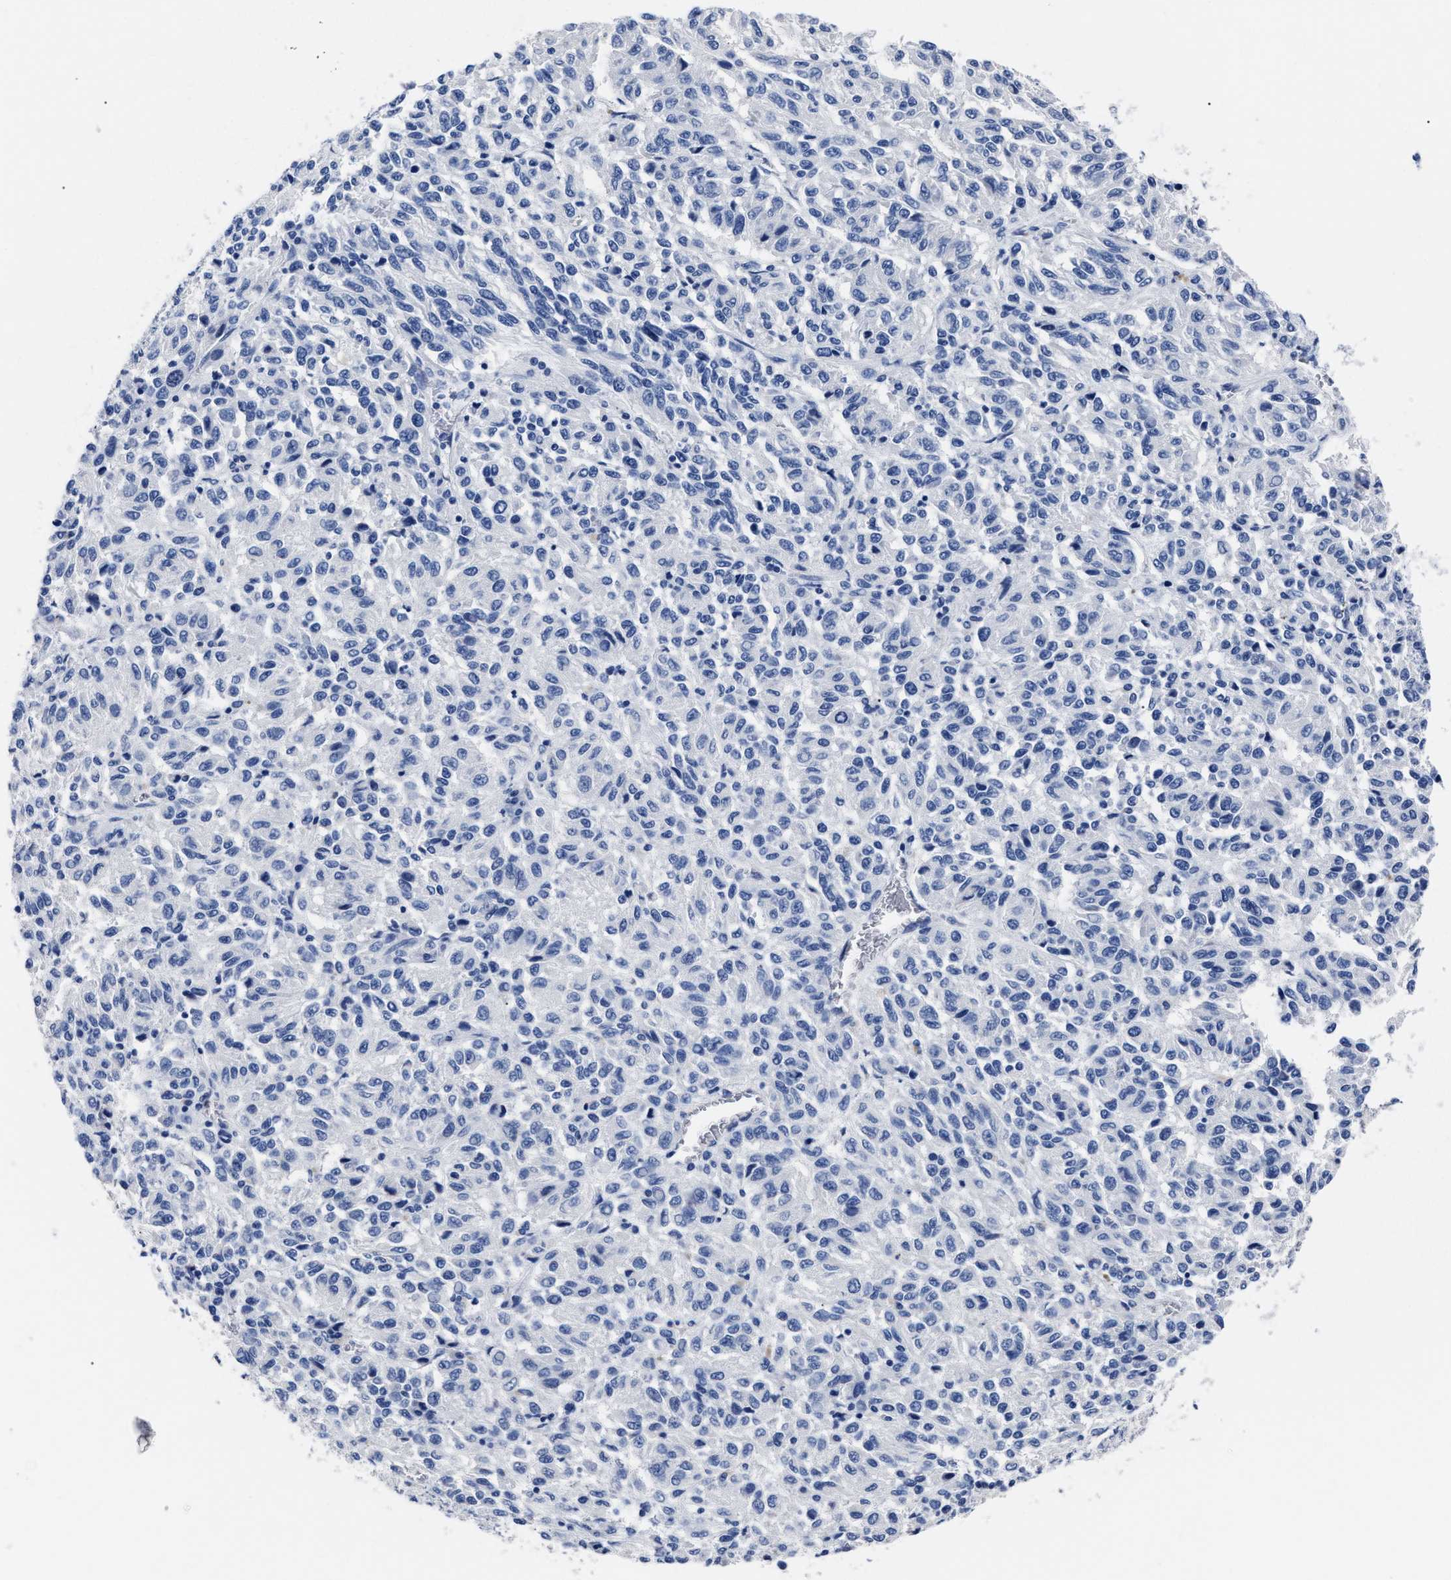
{"staining": {"intensity": "negative", "quantity": "none", "location": "none"}, "tissue": "melanoma", "cell_type": "Tumor cells", "image_type": "cancer", "snomed": [{"axis": "morphology", "description": "Malignant melanoma, Metastatic site"}, {"axis": "topography", "description": "Lung"}], "caption": "Immunohistochemical staining of human melanoma displays no significant positivity in tumor cells. (DAB IHC, high magnification).", "gene": "ALPG", "patient": {"sex": "male", "age": 64}}